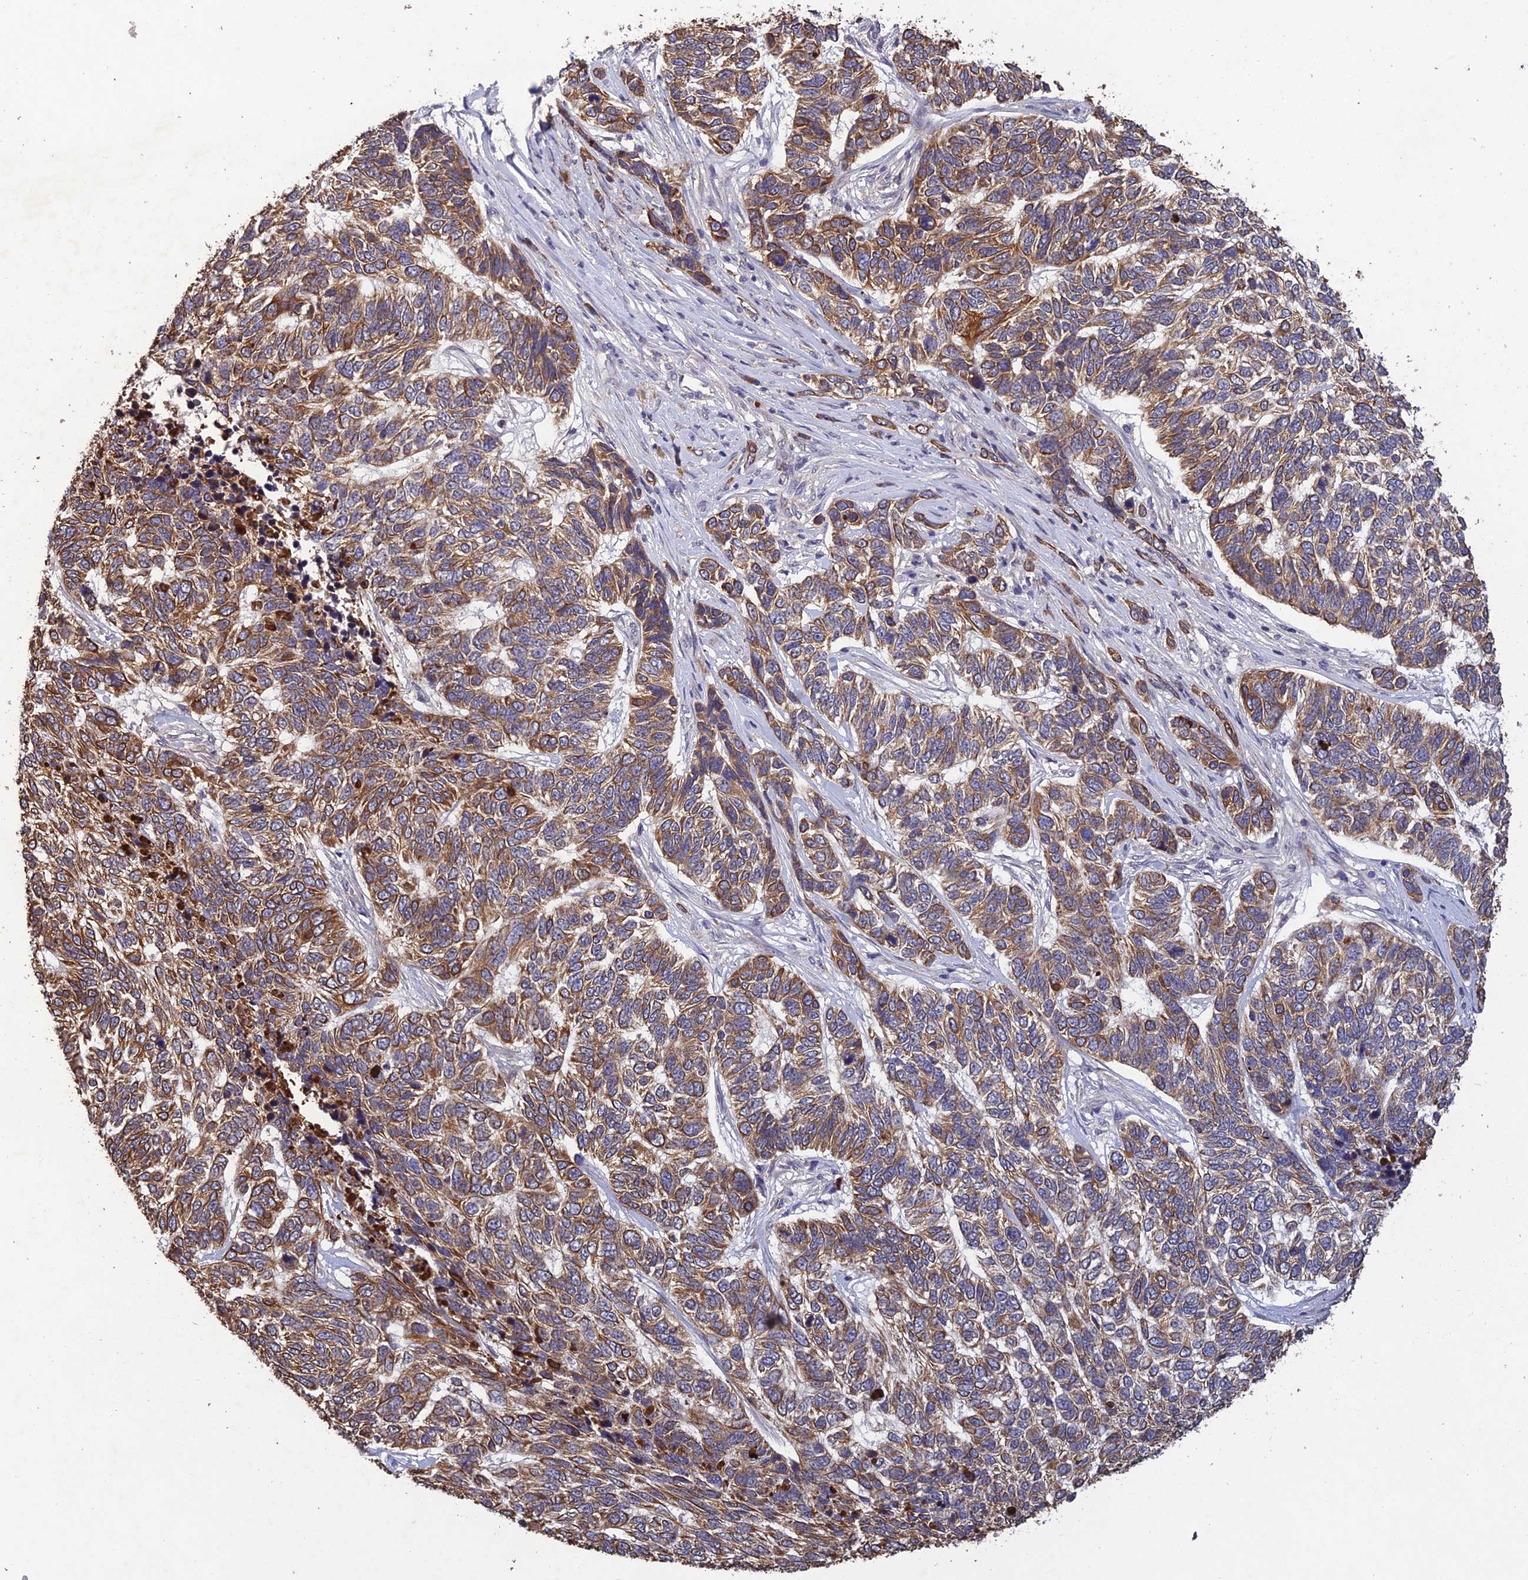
{"staining": {"intensity": "moderate", "quantity": ">75%", "location": "cytoplasmic/membranous"}, "tissue": "skin cancer", "cell_type": "Tumor cells", "image_type": "cancer", "snomed": [{"axis": "morphology", "description": "Basal cell carcinoma"}, {"axis": "topography", "description": "Skin"}], "caption": "Immunohistochemical staining of human skin cancer (basal cell carcinoma) displays medium levels of moderate cytoplasmic/membranous protein staining in about >75% of tumor cells.", "gene": "SLC39A13", "patient": {"sex": "female", "age": 65}}